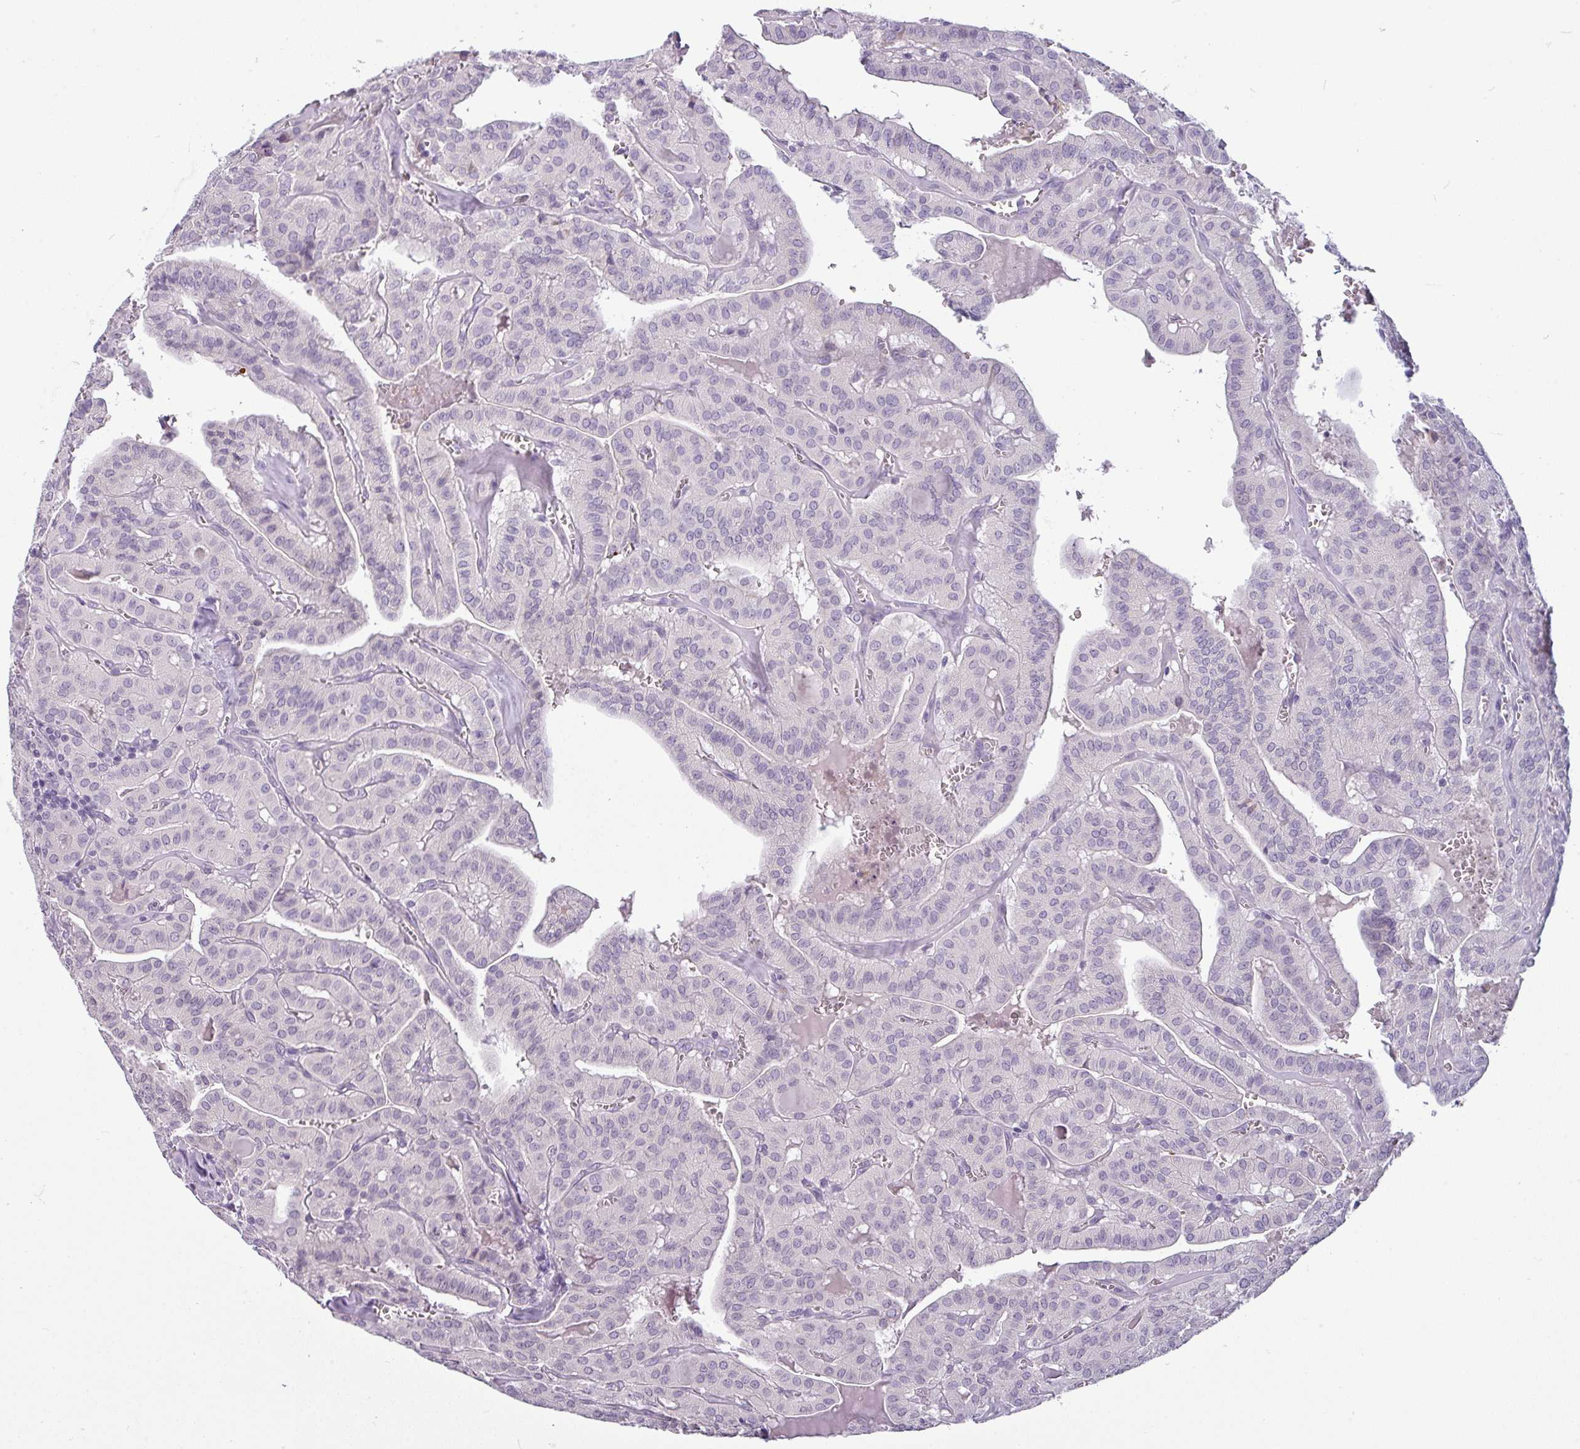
{"staining": {"intensity": "negative", "quantity": "none", "location": "none"}, "tissue": "thyroid cancer", "cell_type": "Tumor cells", "image_type": "cancer", "snomed": [{"axis": "morphology", "description": "Papillary adenocarcinoma, NOS"}, {"axis": "topography", "description": "Thyroid gland"}], "caption": "A high-resolution histopathology image shows IHC staining of thyroid cancer (papillary adenocarcinoma), which displays no significant positivity in tumor cells.", "gene": "SLC26A9", "patient": {"sex": "male", "age": 52}}